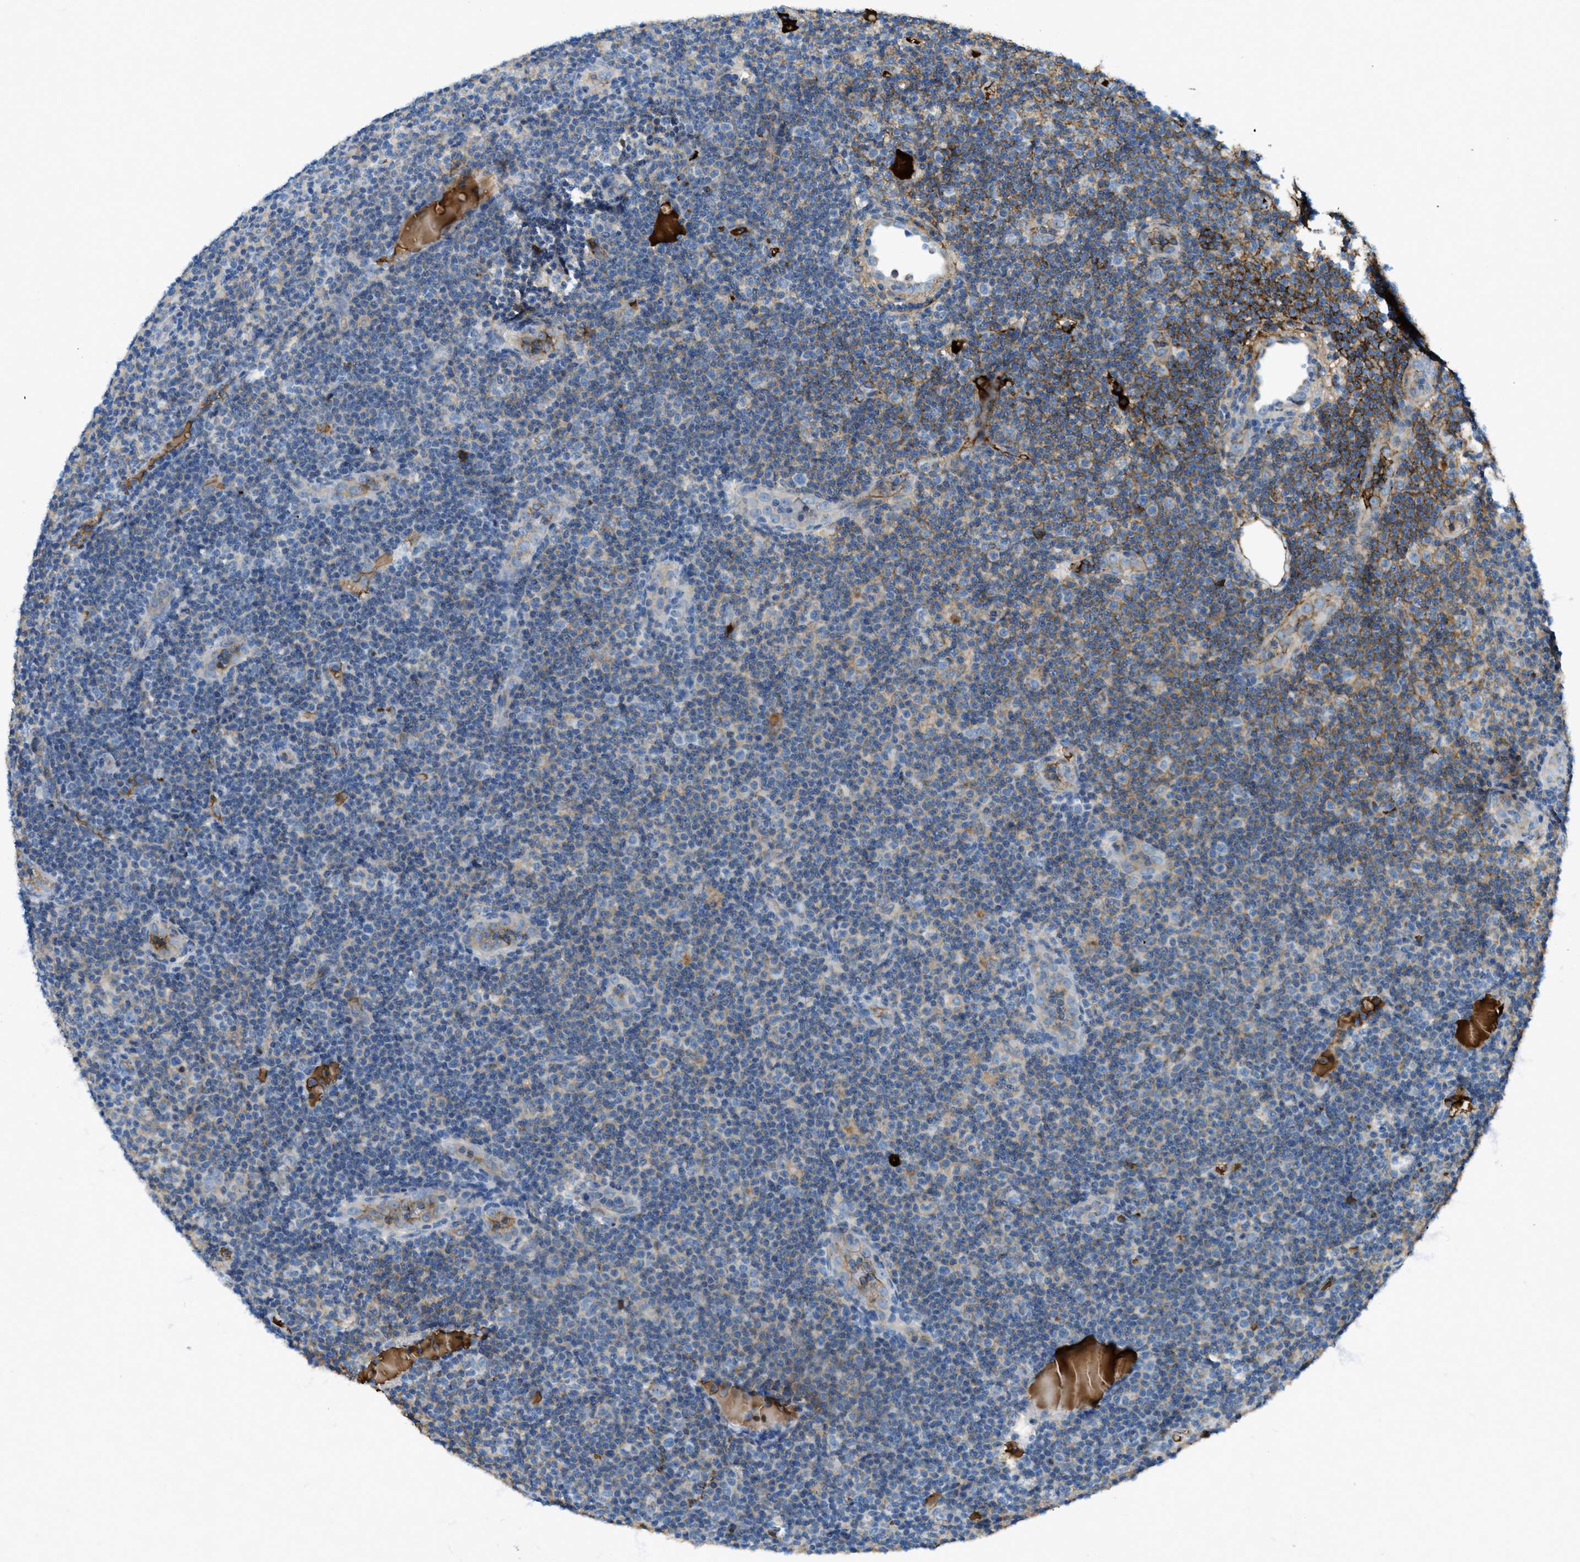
{"staining": {"intensity": "weak", "quantity": "<25%", "location": "cytoplasmic/membranous"}, "tissue": "lymphoma", "cell_type": "Tumor cells", "image_type": "cancer", "snomed": [{"axis": "morphology", "description": "Malignant lymphoma, non-Hodgkin's type, Low grade"}, {"axis": "topography", "description": "Lymph node"}], "caption": "DAB immunohistochemical staining of lymphoma exhibits no significant staining in tumor cells.", "gene": "TRIM59", "patient": {"sex": "male", "age": 83}}